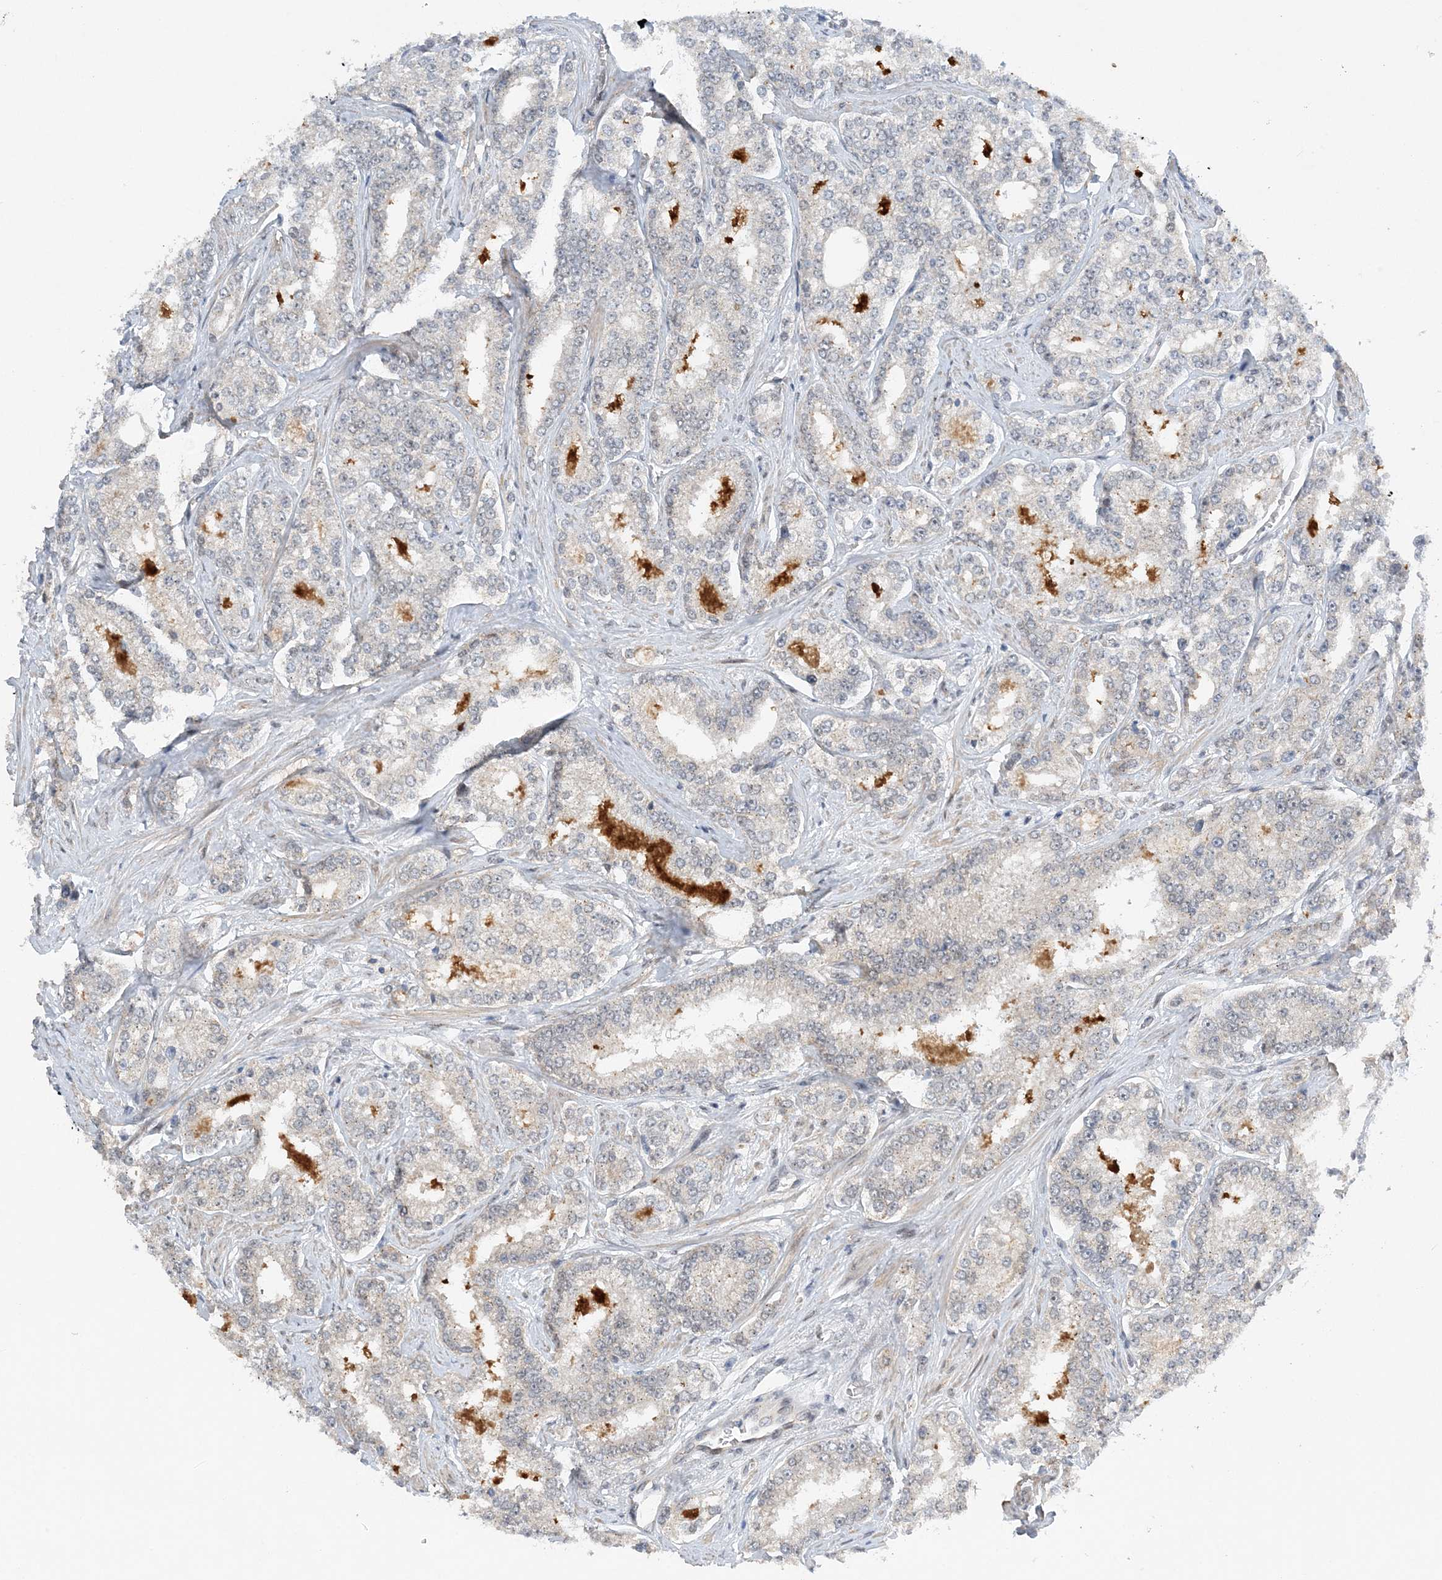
{"staining": {"intensity": "negative", "quantity": "none", "location": "none"}, "tissue": "prostate cancer", "cell_type": "Tumor cells", "image_type": "cancer", "snomed": [{"axis": "morphology", "description": "Normal tissue, NOS"}, {"axis": "morphology", "description": "Adenocarcinoma, High grade"}, {"axis": "topography", "description": "Prostate"}], "caption": "An IHC image of high-grade adenocarcinoma (prostate) is shown. There is no staining in tumor cells of high-grade adenocarcinoma (prostate).", "gene": "WAC", "patient": {"sex": "male", "age": 83}}